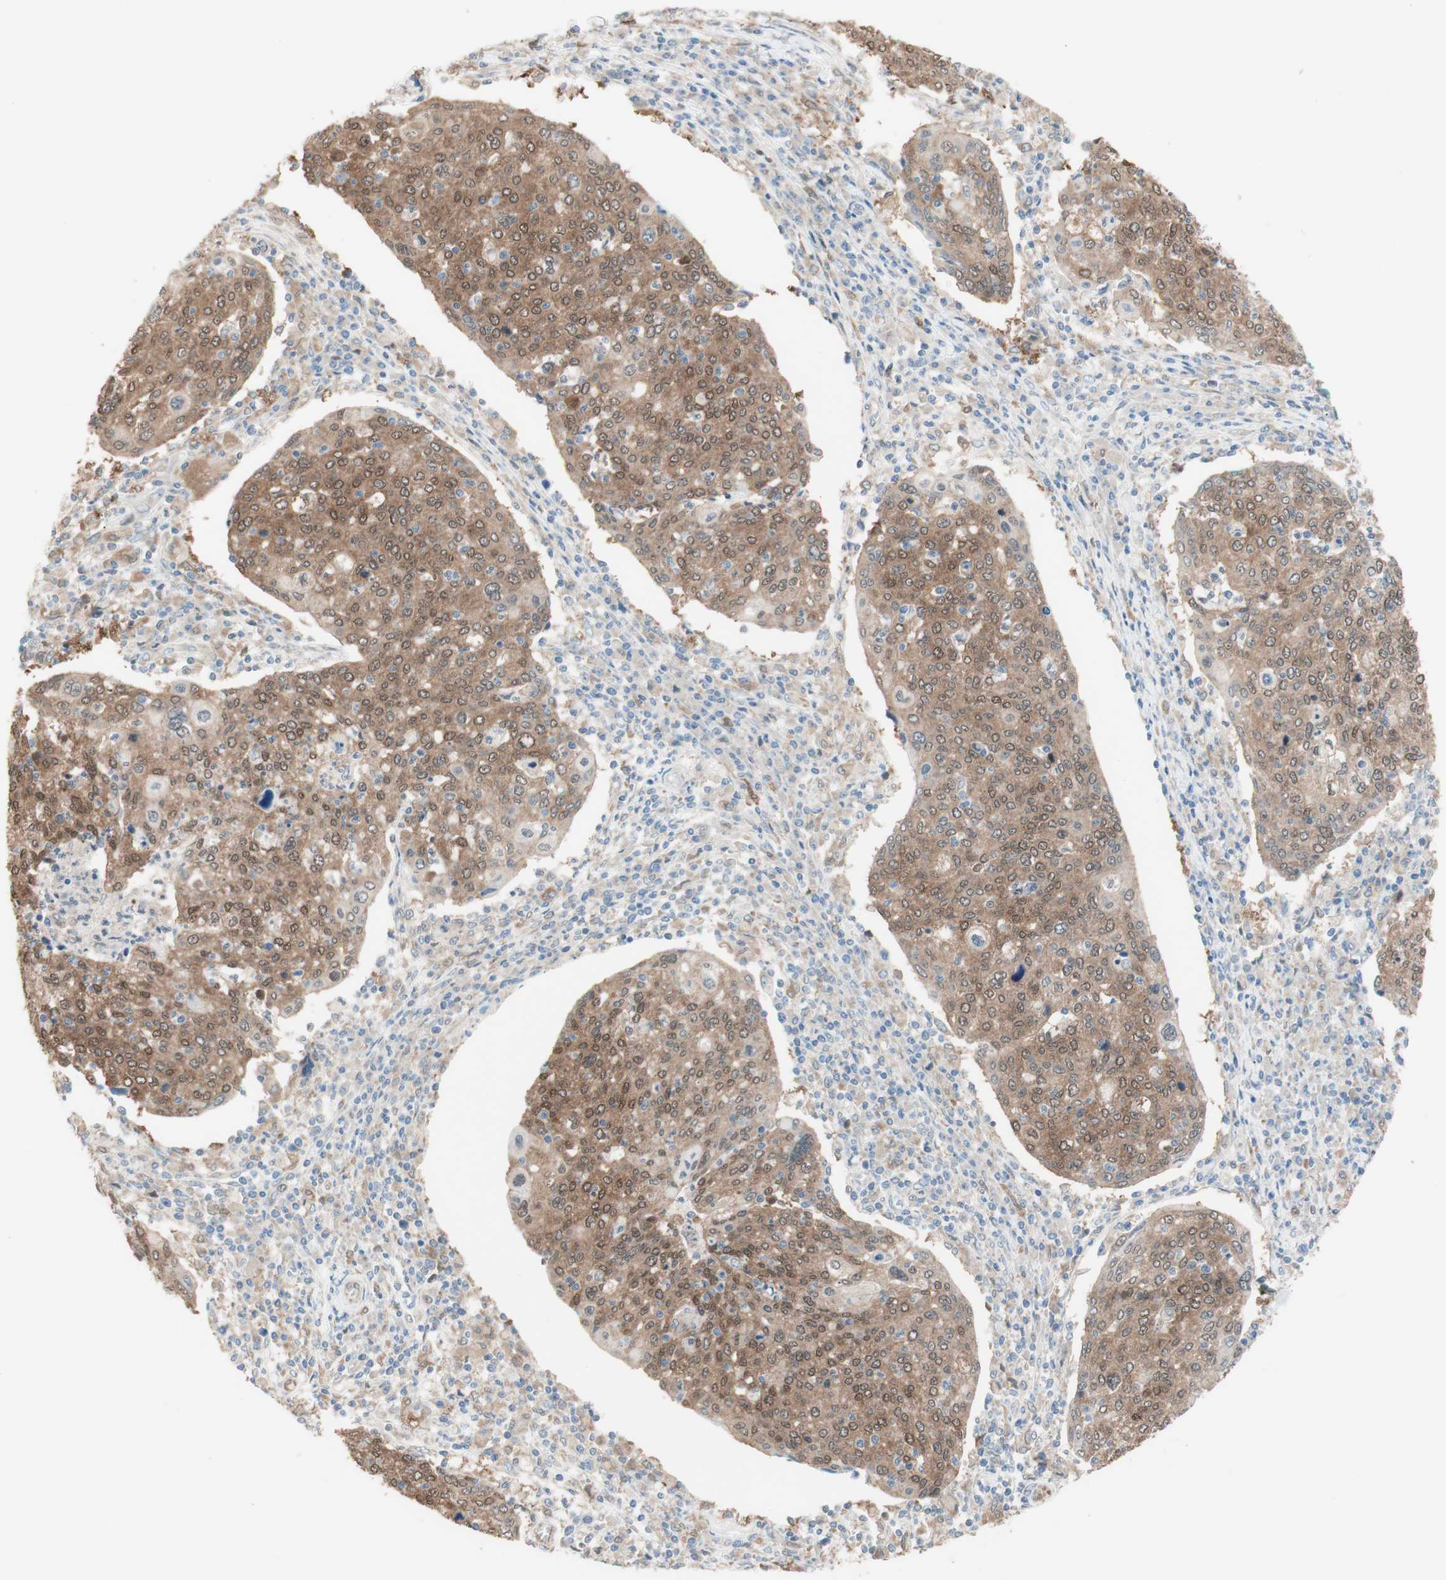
{"staining": {"intensity": "moderate", "quantity": ">75%", "location": "cytoplasmic/membranous"}, "tissue": "cervical cancer", "cell_type": "Tumor cells", "image_type": "cancer", "snomed": [{"axis": "morphology", "description": "Squamous cell carcinoma, NOS"}, {"axis": "topography", "description": "Cervix"}], "caption": "Human squamous cell carcinoma (cervical) stained with a brown dye demonstrates moderate cytoplasmic/membranous positive positivity in approximately >75% of tumor cells.", "gene": "COMT", "patient": {"sex": "female", "age": 40}}